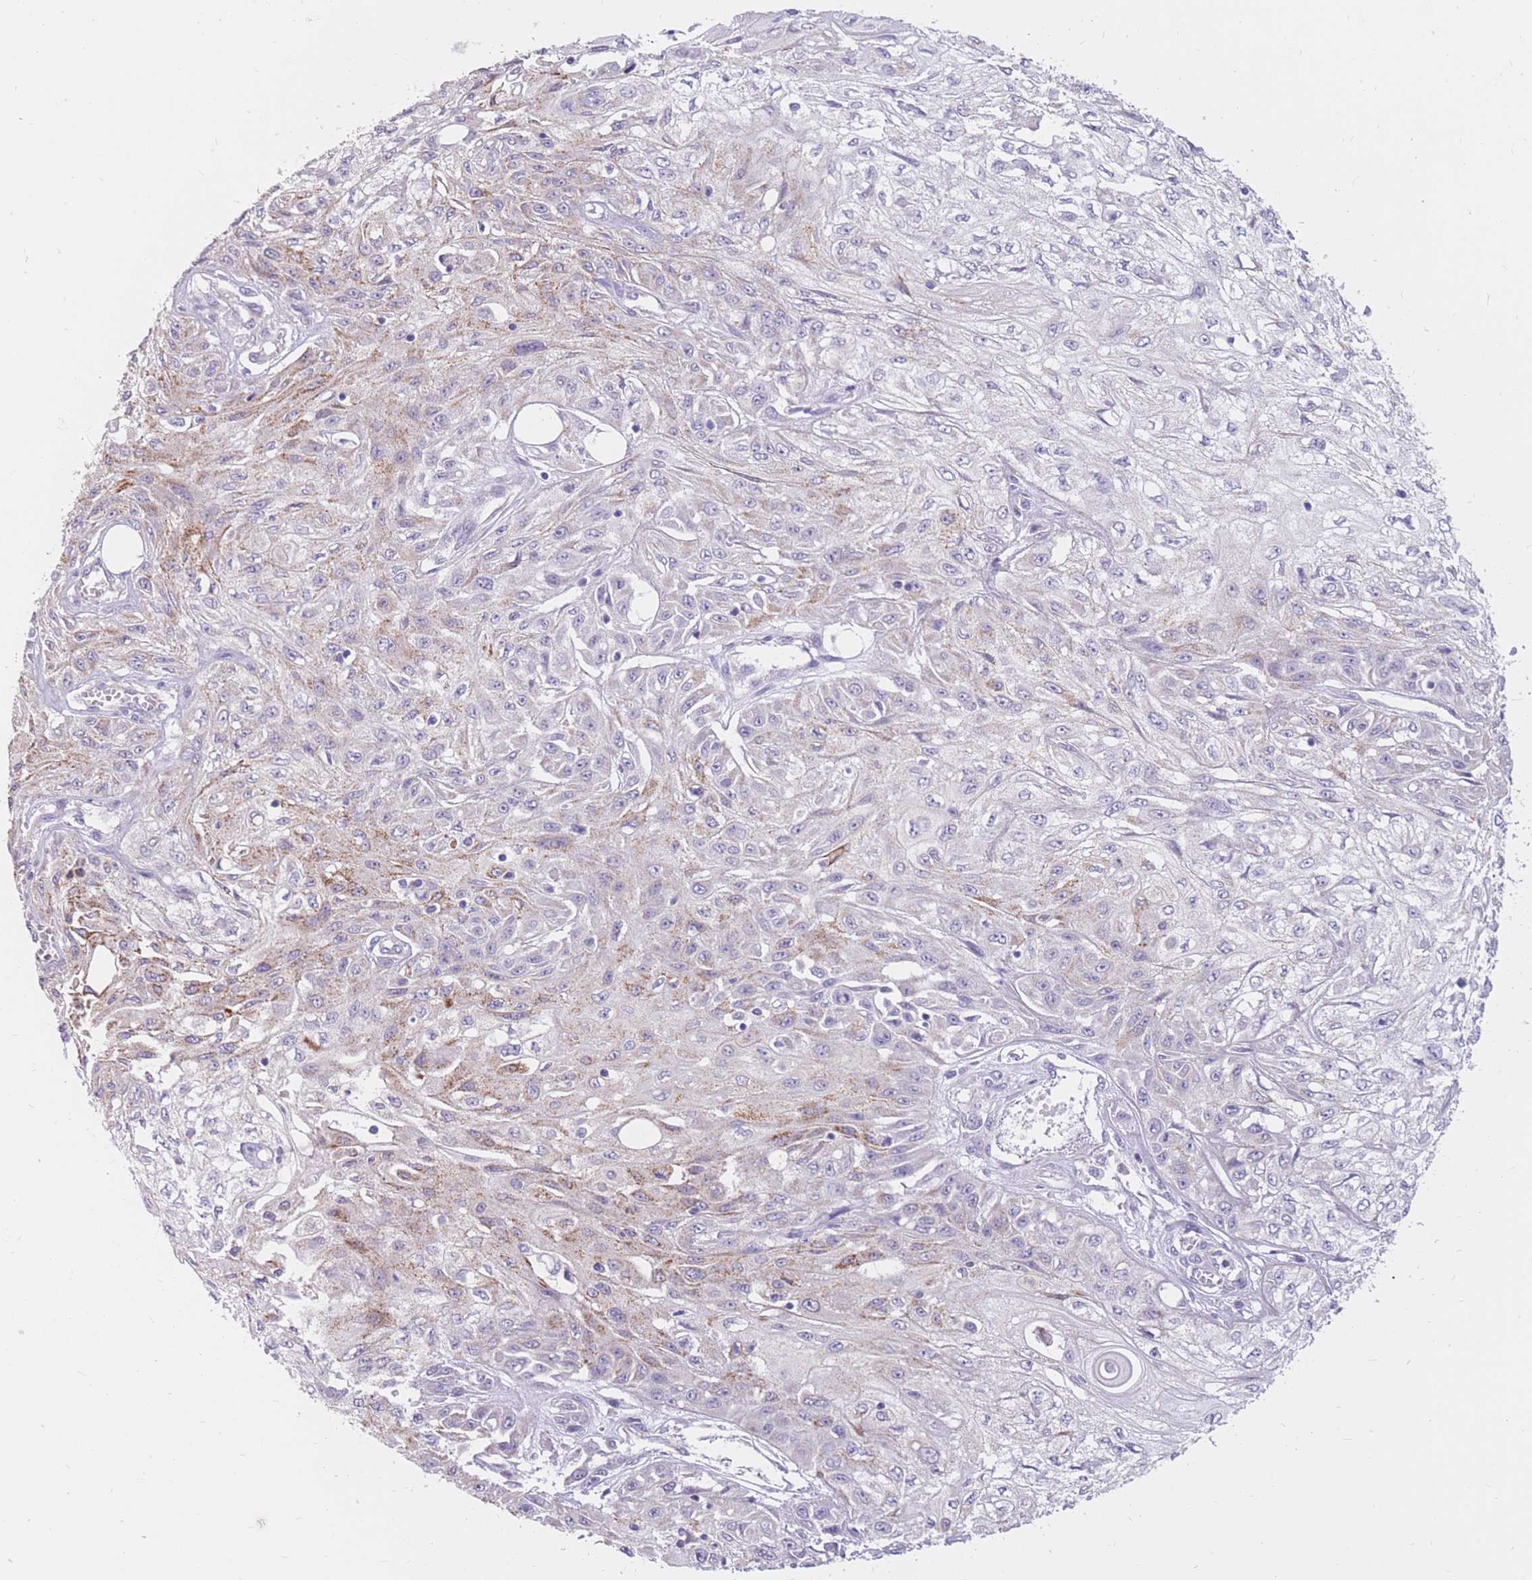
{"staining": {"intensity": "weak", "quantity": "<25%", "location": "cytoplasmic/membranous"}, "tissue": "skin cancer", "cell_type": "Tumor cells", "image_type": "cancer", "snomed": [{"axis": "morphology", "description": "Squamous cell carcinoma, NOS"}, {"axis": "morphology", "description": "Squamous cell carcinoma, metastatic, NOS"}, {"axis": "topography", "description": "Skin"}, {"axis": "topography", "description": "Lymph node"}], "caption": "Tumor cells show no significant protein expression in metastatic squamous cell carcinoma (skin).", "gene": "RNF170", "patient": {"sex": "male", "age": 75}}